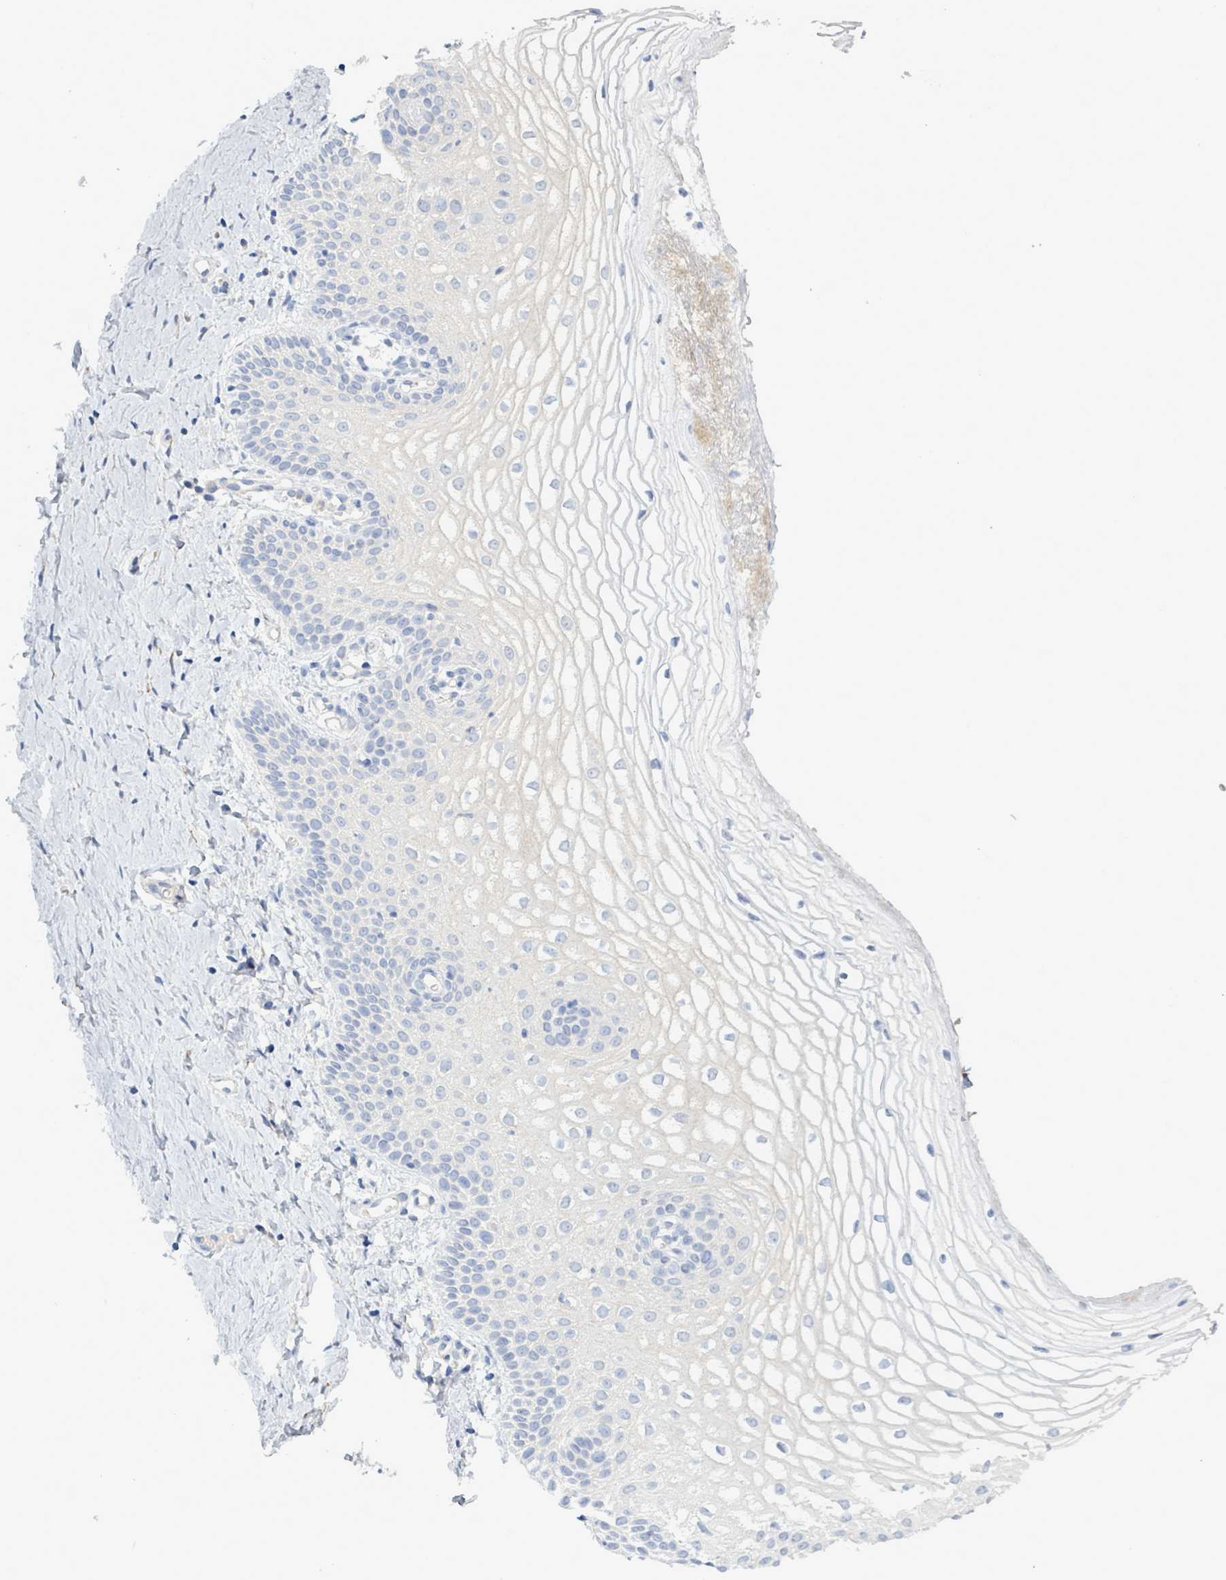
{"staining": {"intensity": "negative", "quantity": "none", "location": "none"}, "tissue": "vagina", "cell_type": "Squamous epithelial cells", "image_type": "normal", "snomed": [{"axis": "morphology", "description": "Normal tissue, NOS"}, {"axis": "topography", "description": "Vagina"}], "caption": "IHC photomicrograph of unremarkable vagina stained for a protein (brown), which shows no expression in squamous epithelial cells. The staining was performed using DAB to visualize the protein expression in brown, while the nuclei were stained in blue with hematoxylin (Magnification: 20x).", "gene": "DMRTC1B", "patient": {"sex": "female", "age": 56}}